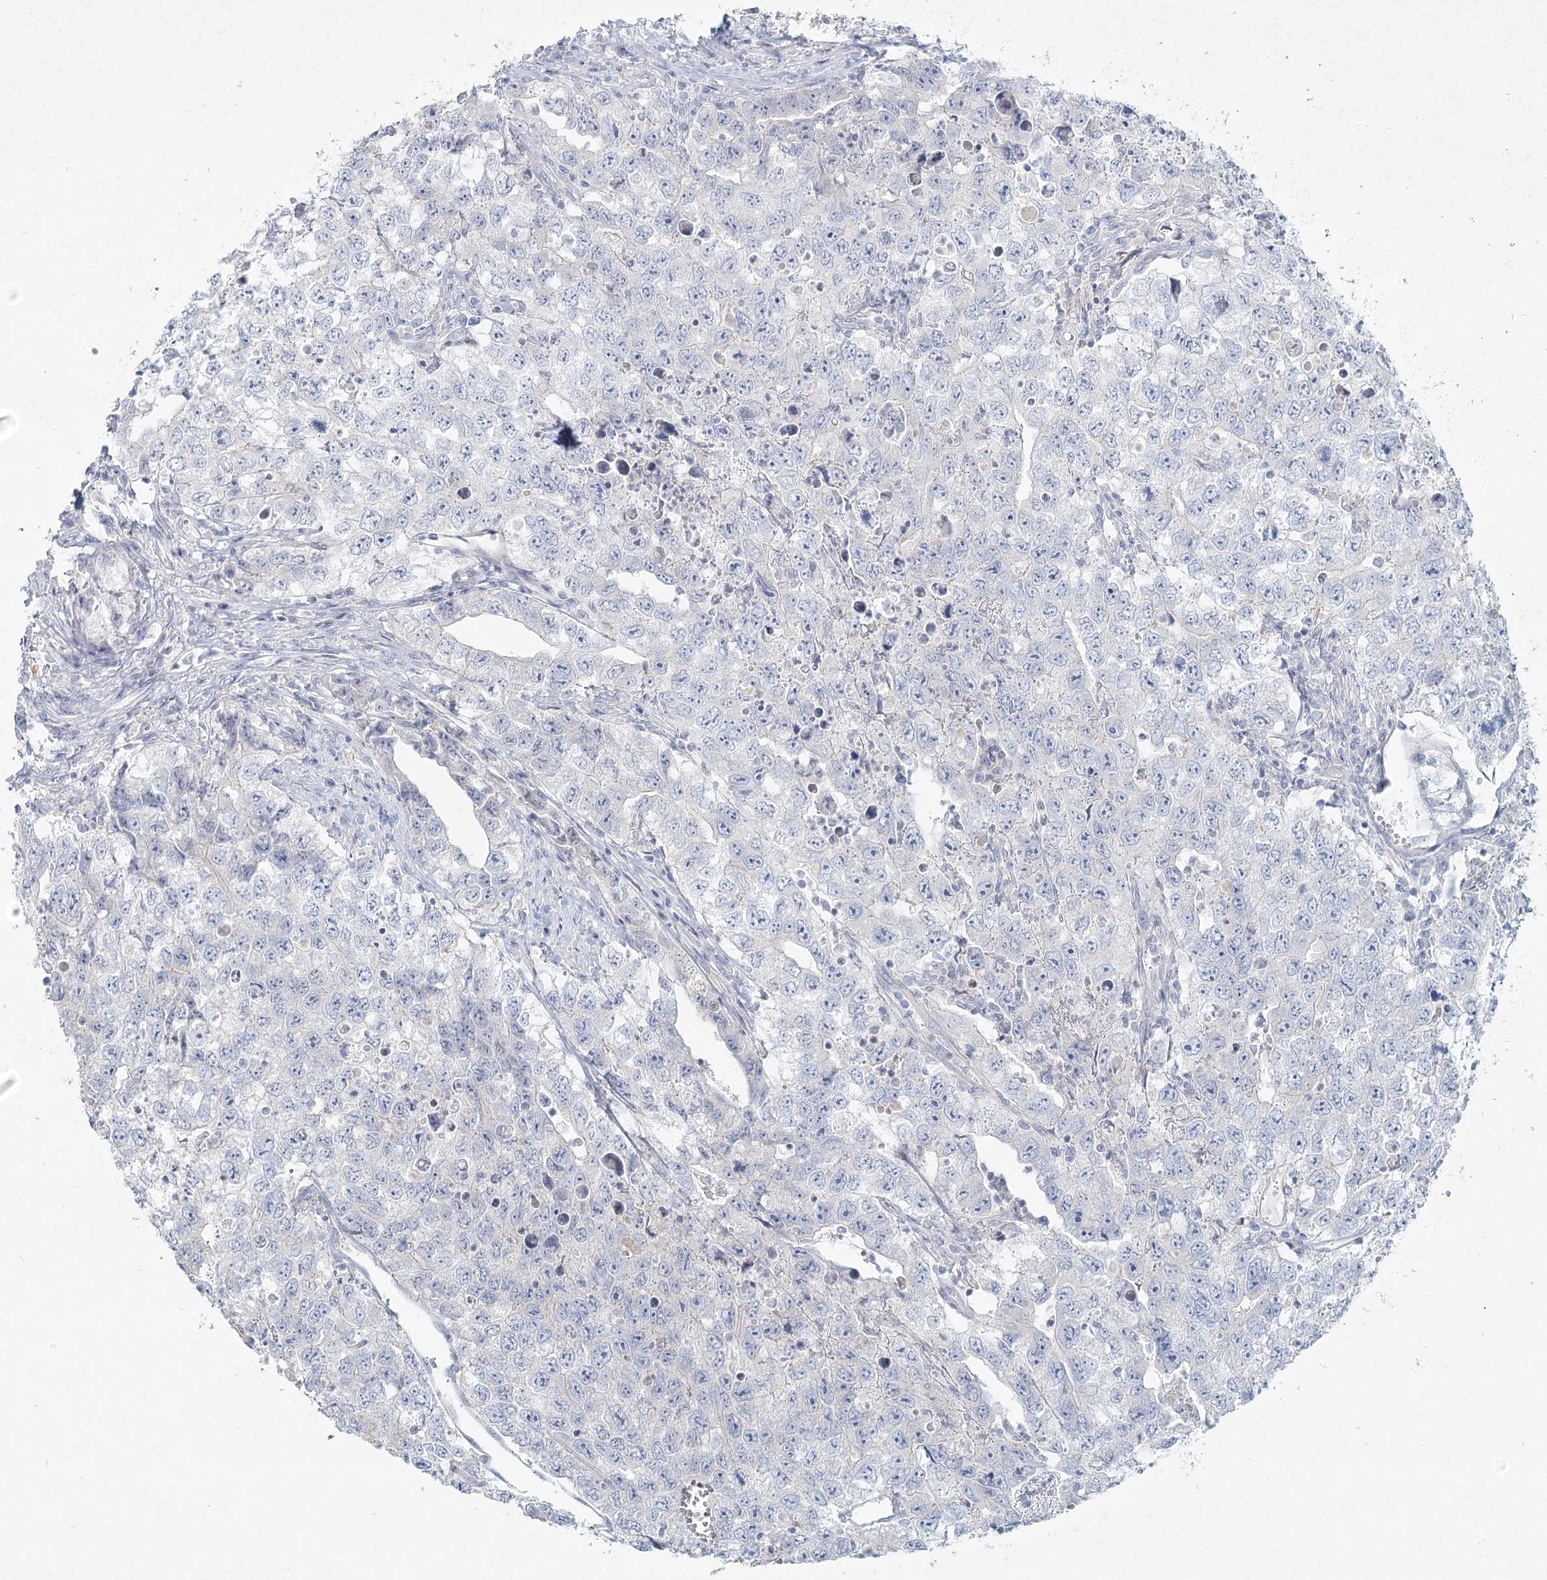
{"staining": {"intensity": "negative", "quantity": "none", "location": "none"}, "tissue": "testis cancer", "cell_type": "Tumor cells", "image_type": "cancer", "snomed": [{"axis": "morphology", "description": "Seminoma, NOS"}, {"axis": "morphology", "description": "Carcinoma, Embryonal, NOS"}, {"axis": "topography", "description": "Testis"}], "caption": "An immunohistochemistry (IHC) photomicrograph of testis cancer is shown. There is no staining in tumor cells of testis cancer. The staining is performed using DAB (3,3'-diaminobenzidine) brown chromogen with nuclei counter-stained in using hematoxylin.", "gene": "LRP2BP", "patient": {"sex": "male", "age": 43}}